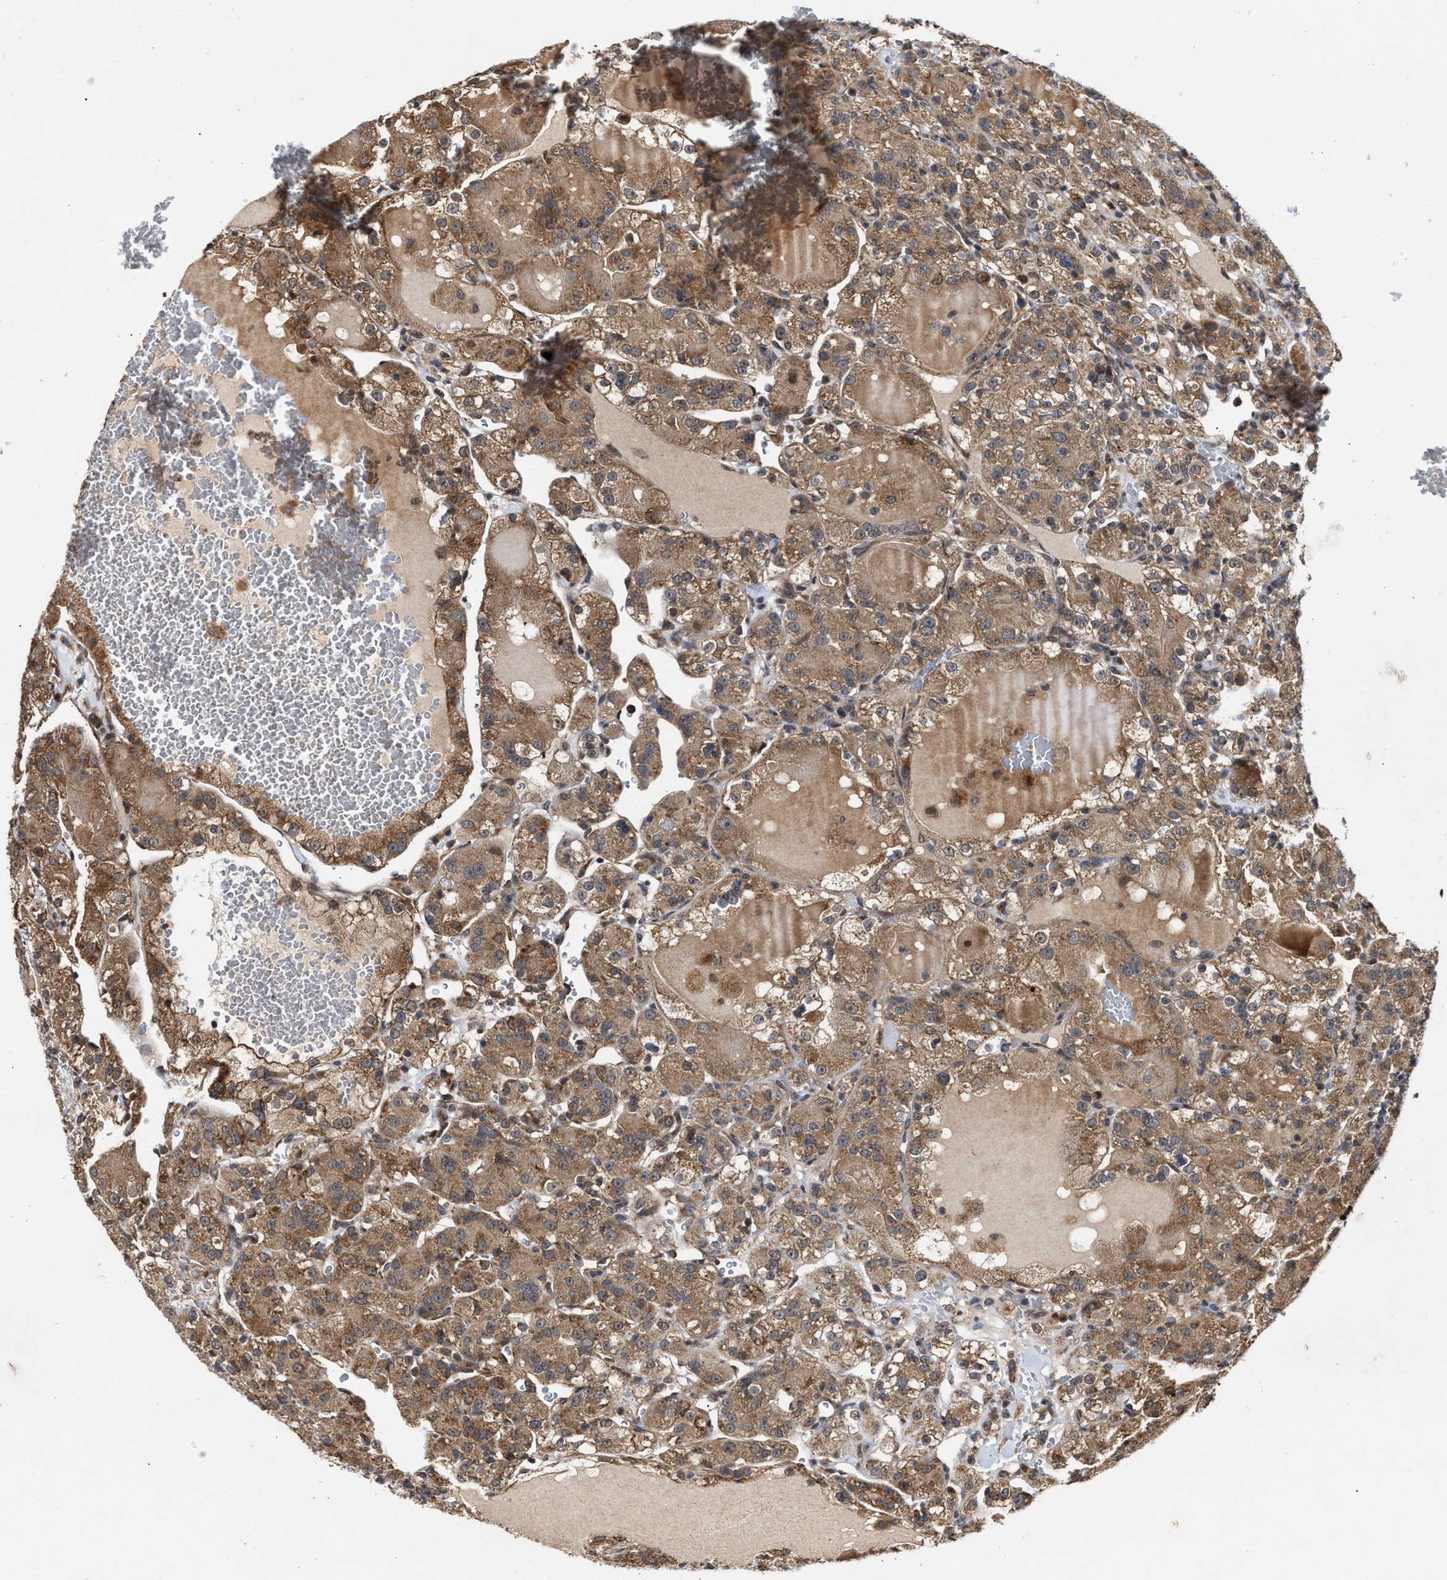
{"staining": {"intensity": "moderate", "quantity": ">75%", "location": "cytoplasmic/membranous"}, "tissue": "renal cancer", "cell_type": "Tumor cells", "image_type": "cancer", "snomed": [{"axis": "morphology", "description": "Normal tissue, NOS"}, {"axis": "morphology", "description": "Adenocarcinoma, NOS"}, {"axis": "topography", "description": "Kidney"}], "caption": "A photomicrograph of renal cancer stained for a protein reveals moderate cytoplasmic/membranous brown staining in tumor cells. The staining was performed using DAB (3,3'-diaminobenzidine) to visualize the protein expression in brown, while the nuclei were stained in blue with hematoxylin (Magnification: 20x).", "gene": "CFLAR", "patient": {"sex": "male", "age": 61}}